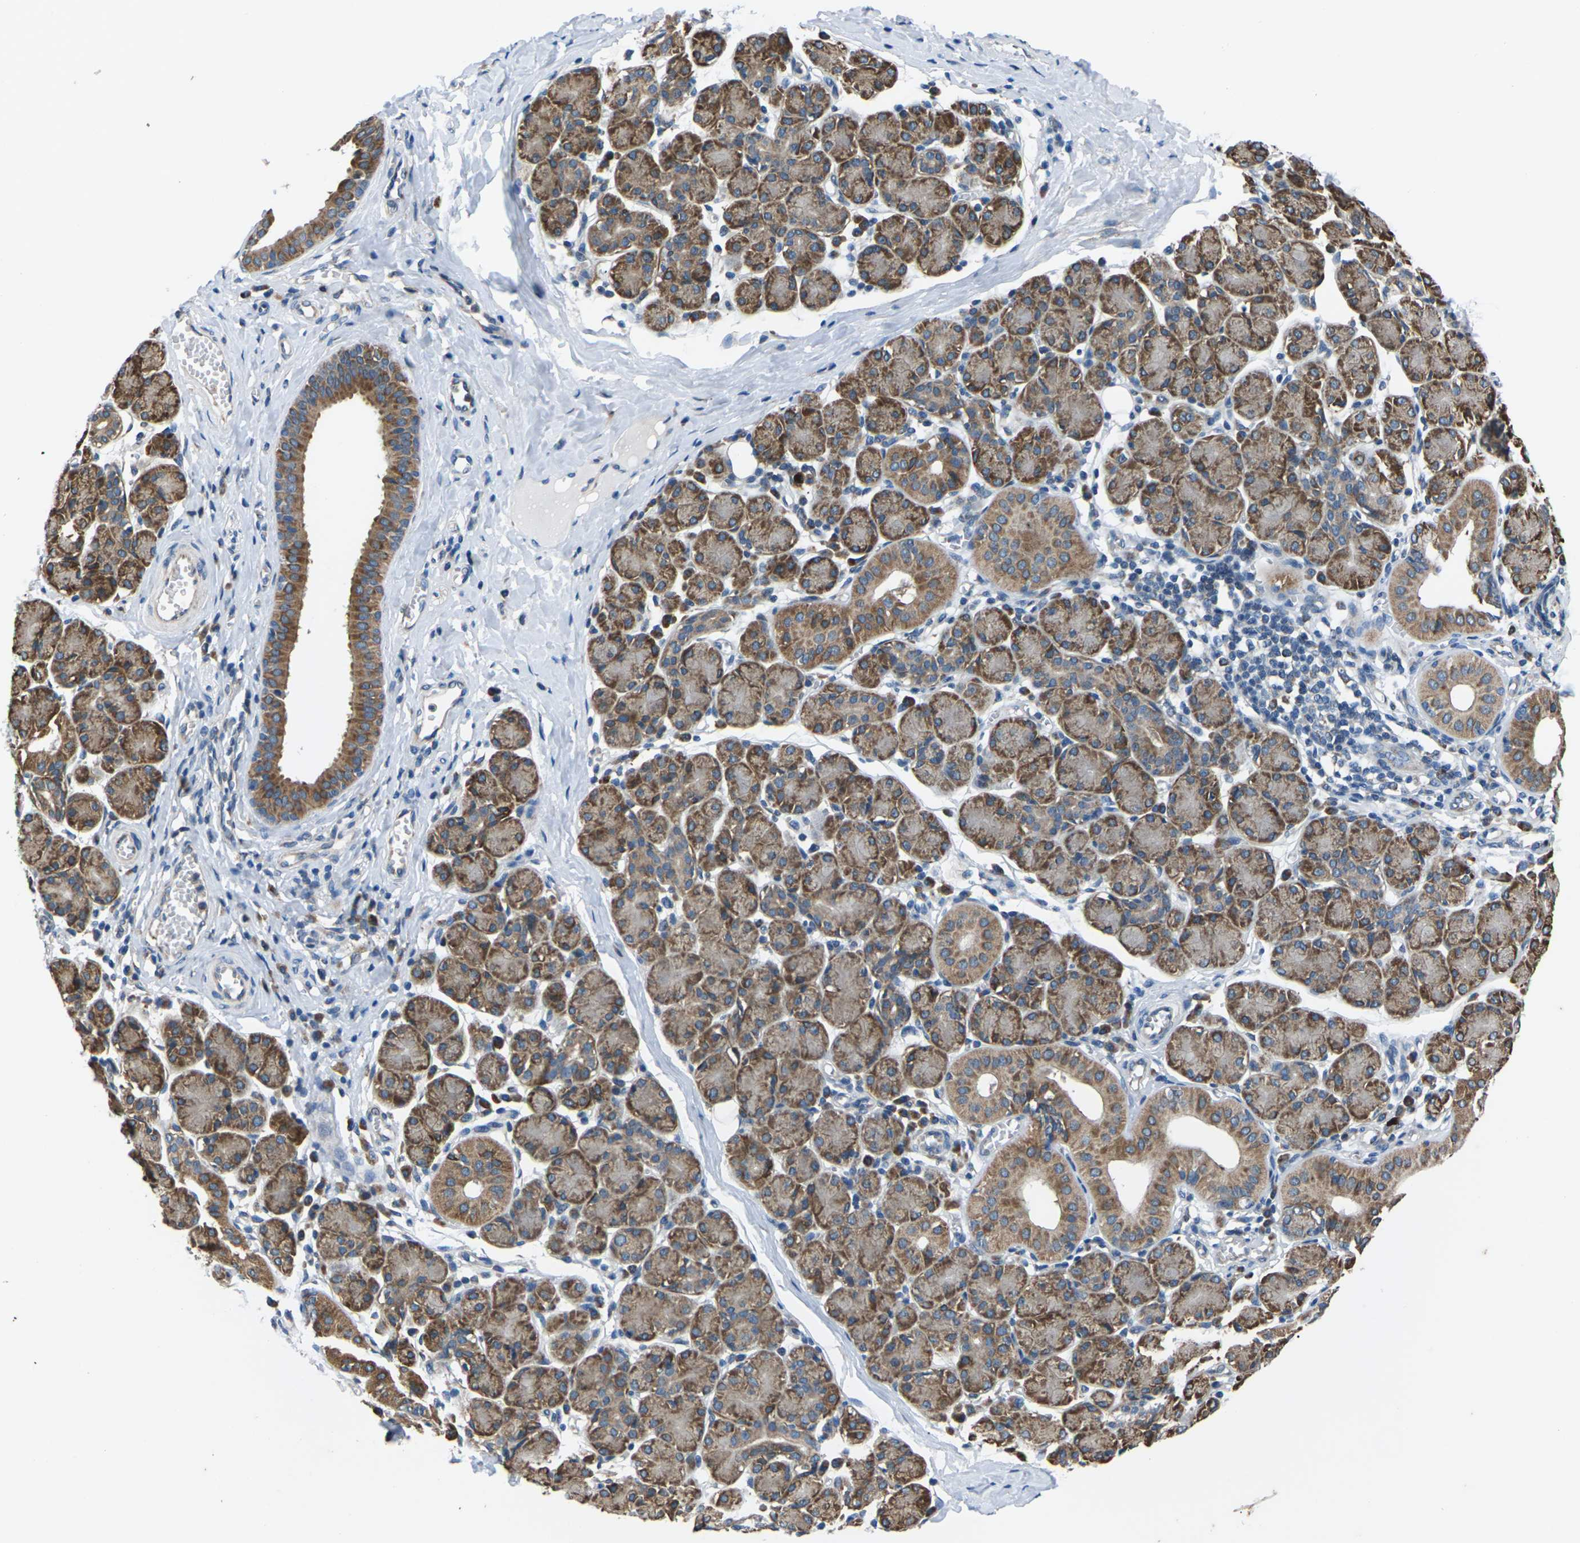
{"staining": {"intensity": "moderate", "quantity": ">75%", "location": "cytoplasmic/membranous"}, "tissue": "salivary gland", "cell_type": "Glandular cells", "image_type": "normal", "snomed": [{"axis": "morphology", "description": "Normal tissue, NOS"}, {"axis": "morphology", "description": "Inflammation, NOS"}, {"axis": "topography", "description": "Lymph node"}, {"axis": "topography", "description": "Salivary gland"}], "caption": "DAB (3,3'-diaminobenzidine) immunohistochemical staining of normal human salivary gland shows moderate cytoplasmic/membranous protein staining in approximately >75% of glandular cells.", "gene": "GABRP", "patient": {"sex": "male", "age": 3}}